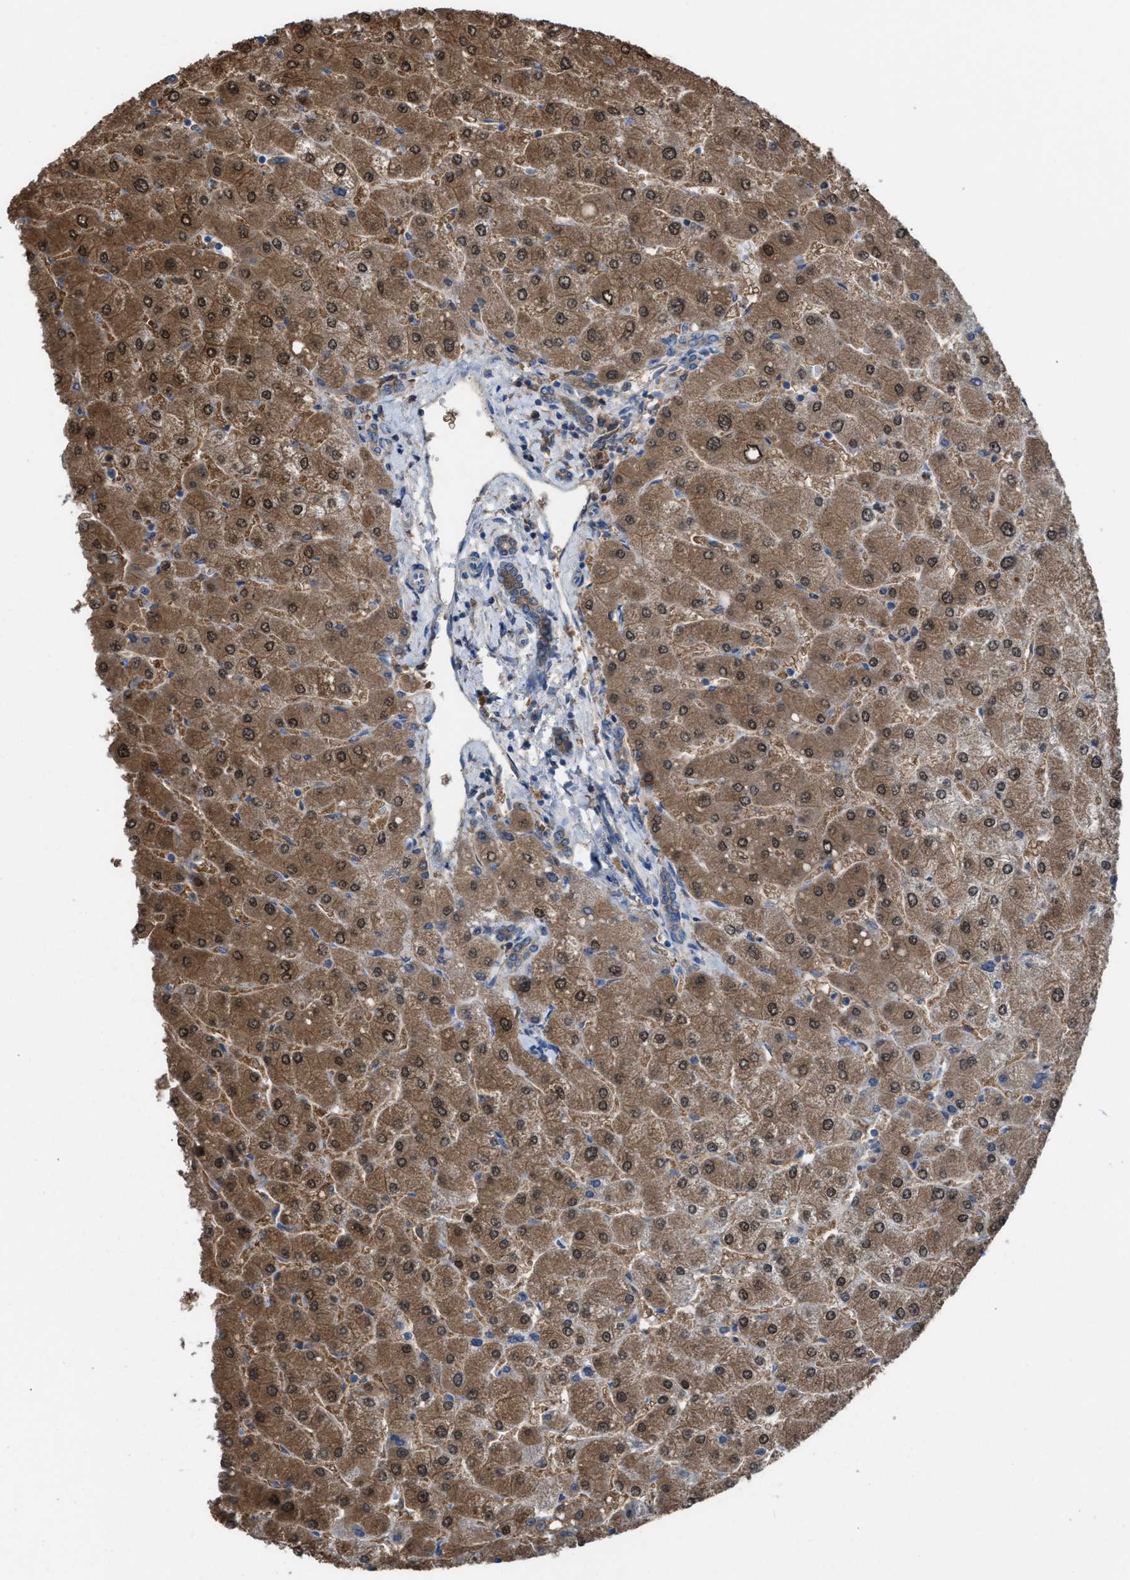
{"staining": {"intensity": "moderate", "quantity": "25%-75%", "location": "cytoplasmic/membranous"}, "tissue": "liver", "cell_type": "Cholangiocytes", "image_type": "normal", "snomed": [{"axis": "morphology", "description": "Normal tissue, NOS"}, {"axis": "topography", "description": "Liver"}], "caption": "Immunohistochemical staining of benign human liver demonstrates moderate cytoplasmic/membranous protein positivity in approximately 25%-75% of cholangiocytes.", "gene": "NQO2", "patient": {"sex": "male", "age": 55}}